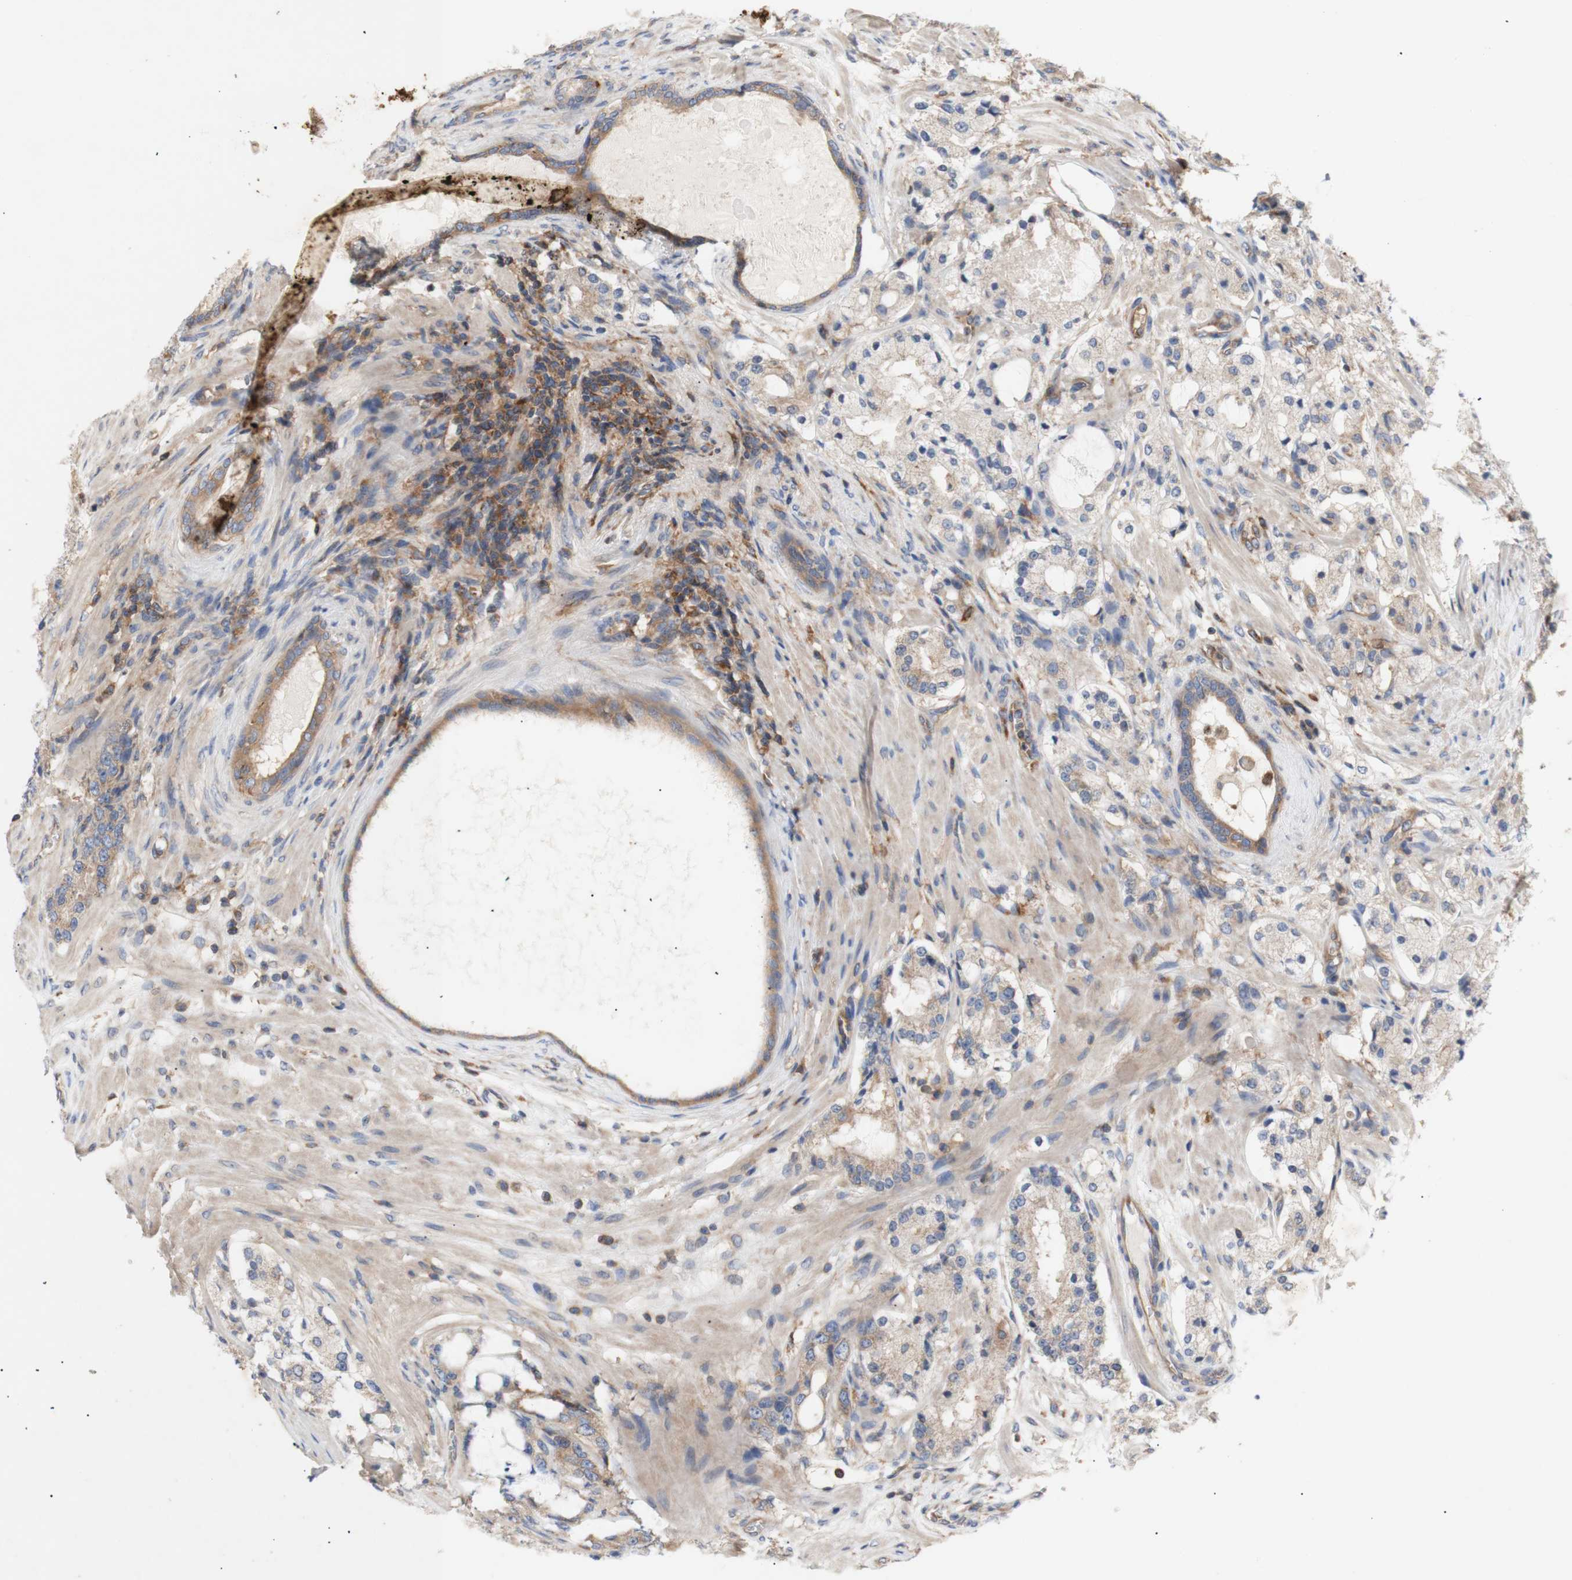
{"staining": {"intensity": "weak", "quantity": ">75%", "location": "cytoplasmic/membranous"}, "tissue": "prostate cancer", "cell_type": "Tumor cells", "image_type": "cancer", "snomed": [{"axis": "morphology", "description": "Adenocarcinoma, High grade"}, {"axis": "topography", "description": "Prostate"}], "caption": "Immunohistochemistry (IHC) staining of prostate cancer, which shows low levels of weak cytoplasmic/membranous staining in about >75% of tumor cells indicating weak cytoplasmic/membranous protein positivity. The staining was performed using DAB (brown) for protein detection and nuclei were counterstained in hematoxylin (blue).", "gene": "IKBKG", "patient": {"sex": "male", "age": 65}}